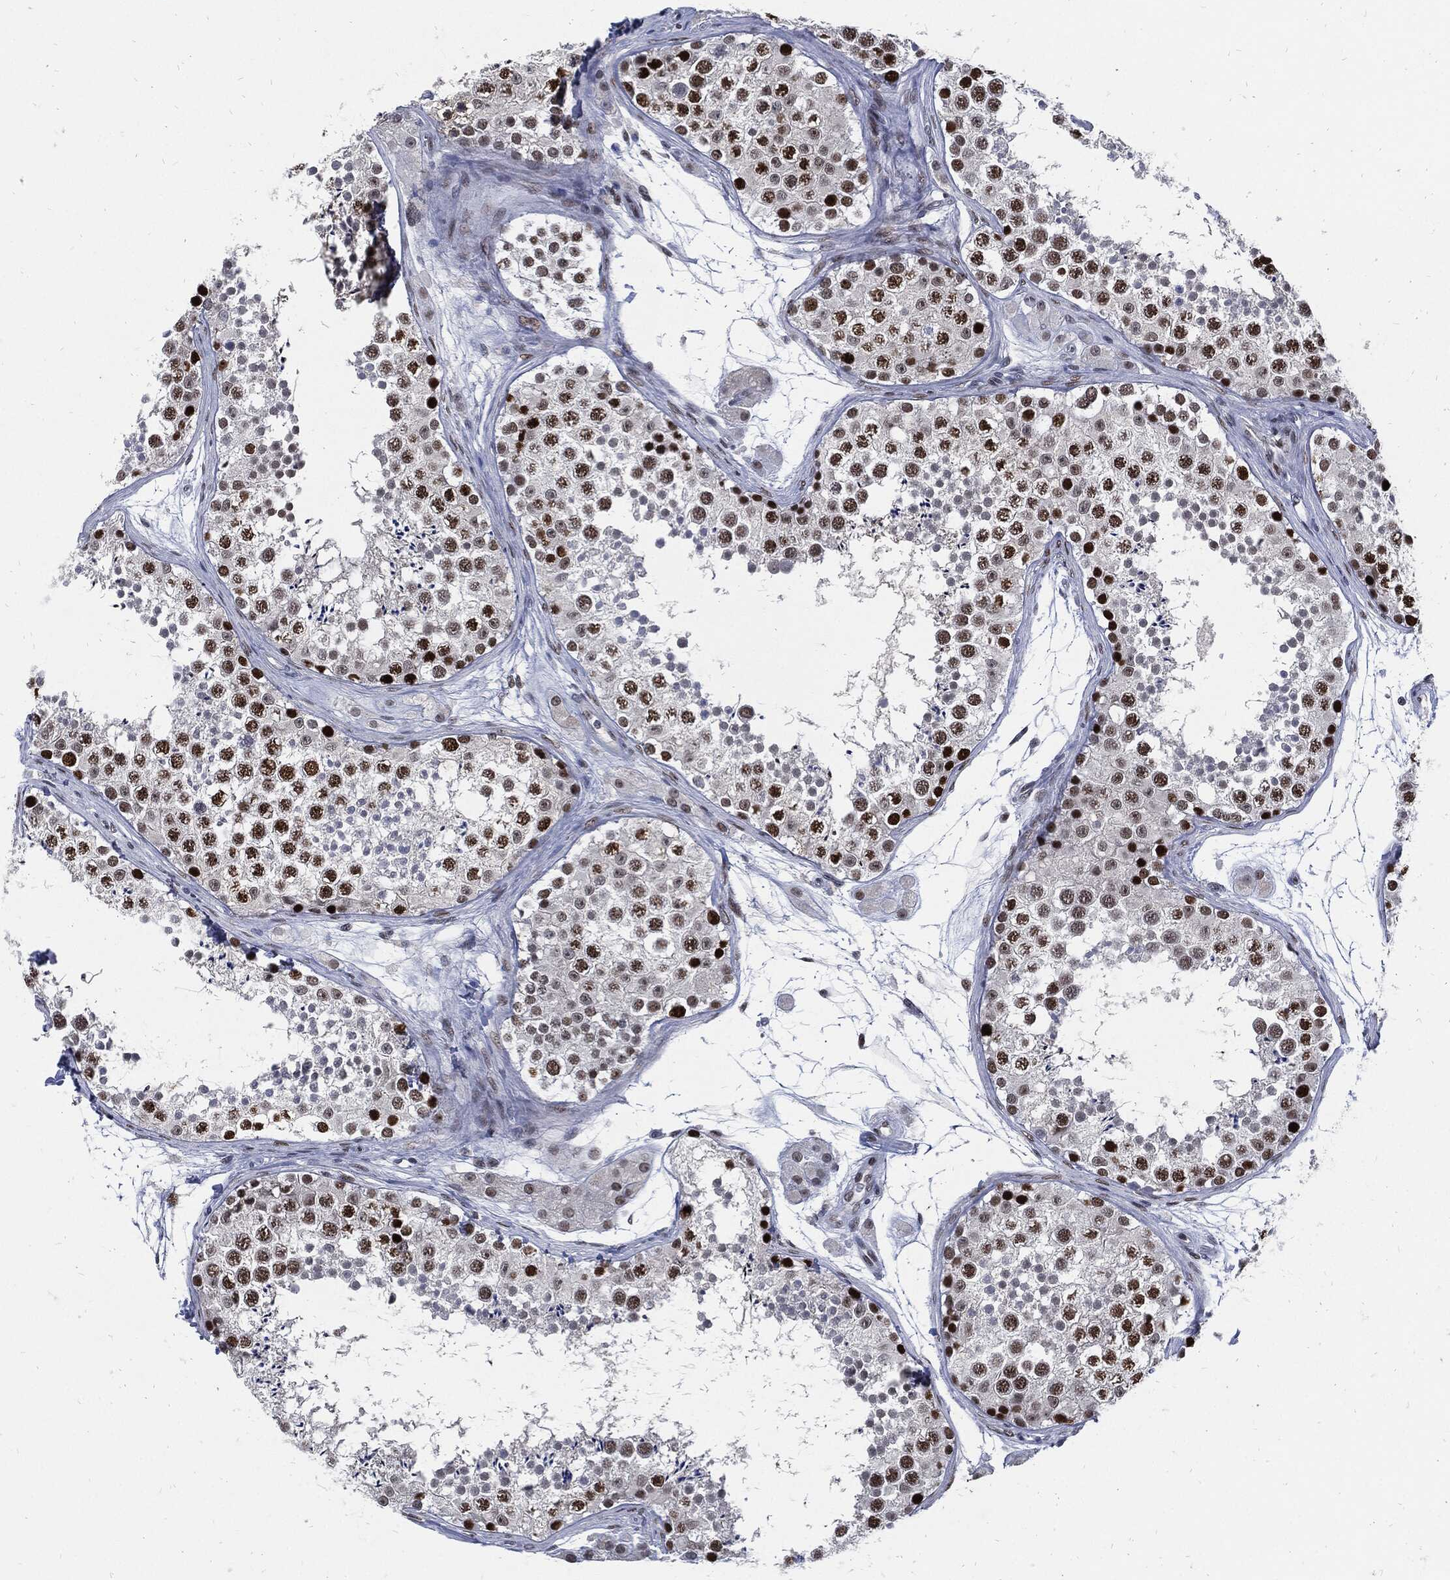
{"staining": {"intensity": "strong", "quantity": ">75%", "location": "nuclear"}, "tissue": "testis", "cell_type": "Cells in seminiferous ducts", "image_type": "normal", "snomed": [{"axis": "morphology", "description": "Normal tissue, NOS"}, {"axis": "topography", "description": "Testis"}], "caption": "An image of human testis stained for a protein exhibits strong nuclear brown staining in cells in seminiferous ducts.", "gene": "NBN", "patient": {"sex": "male", "age": 41}}